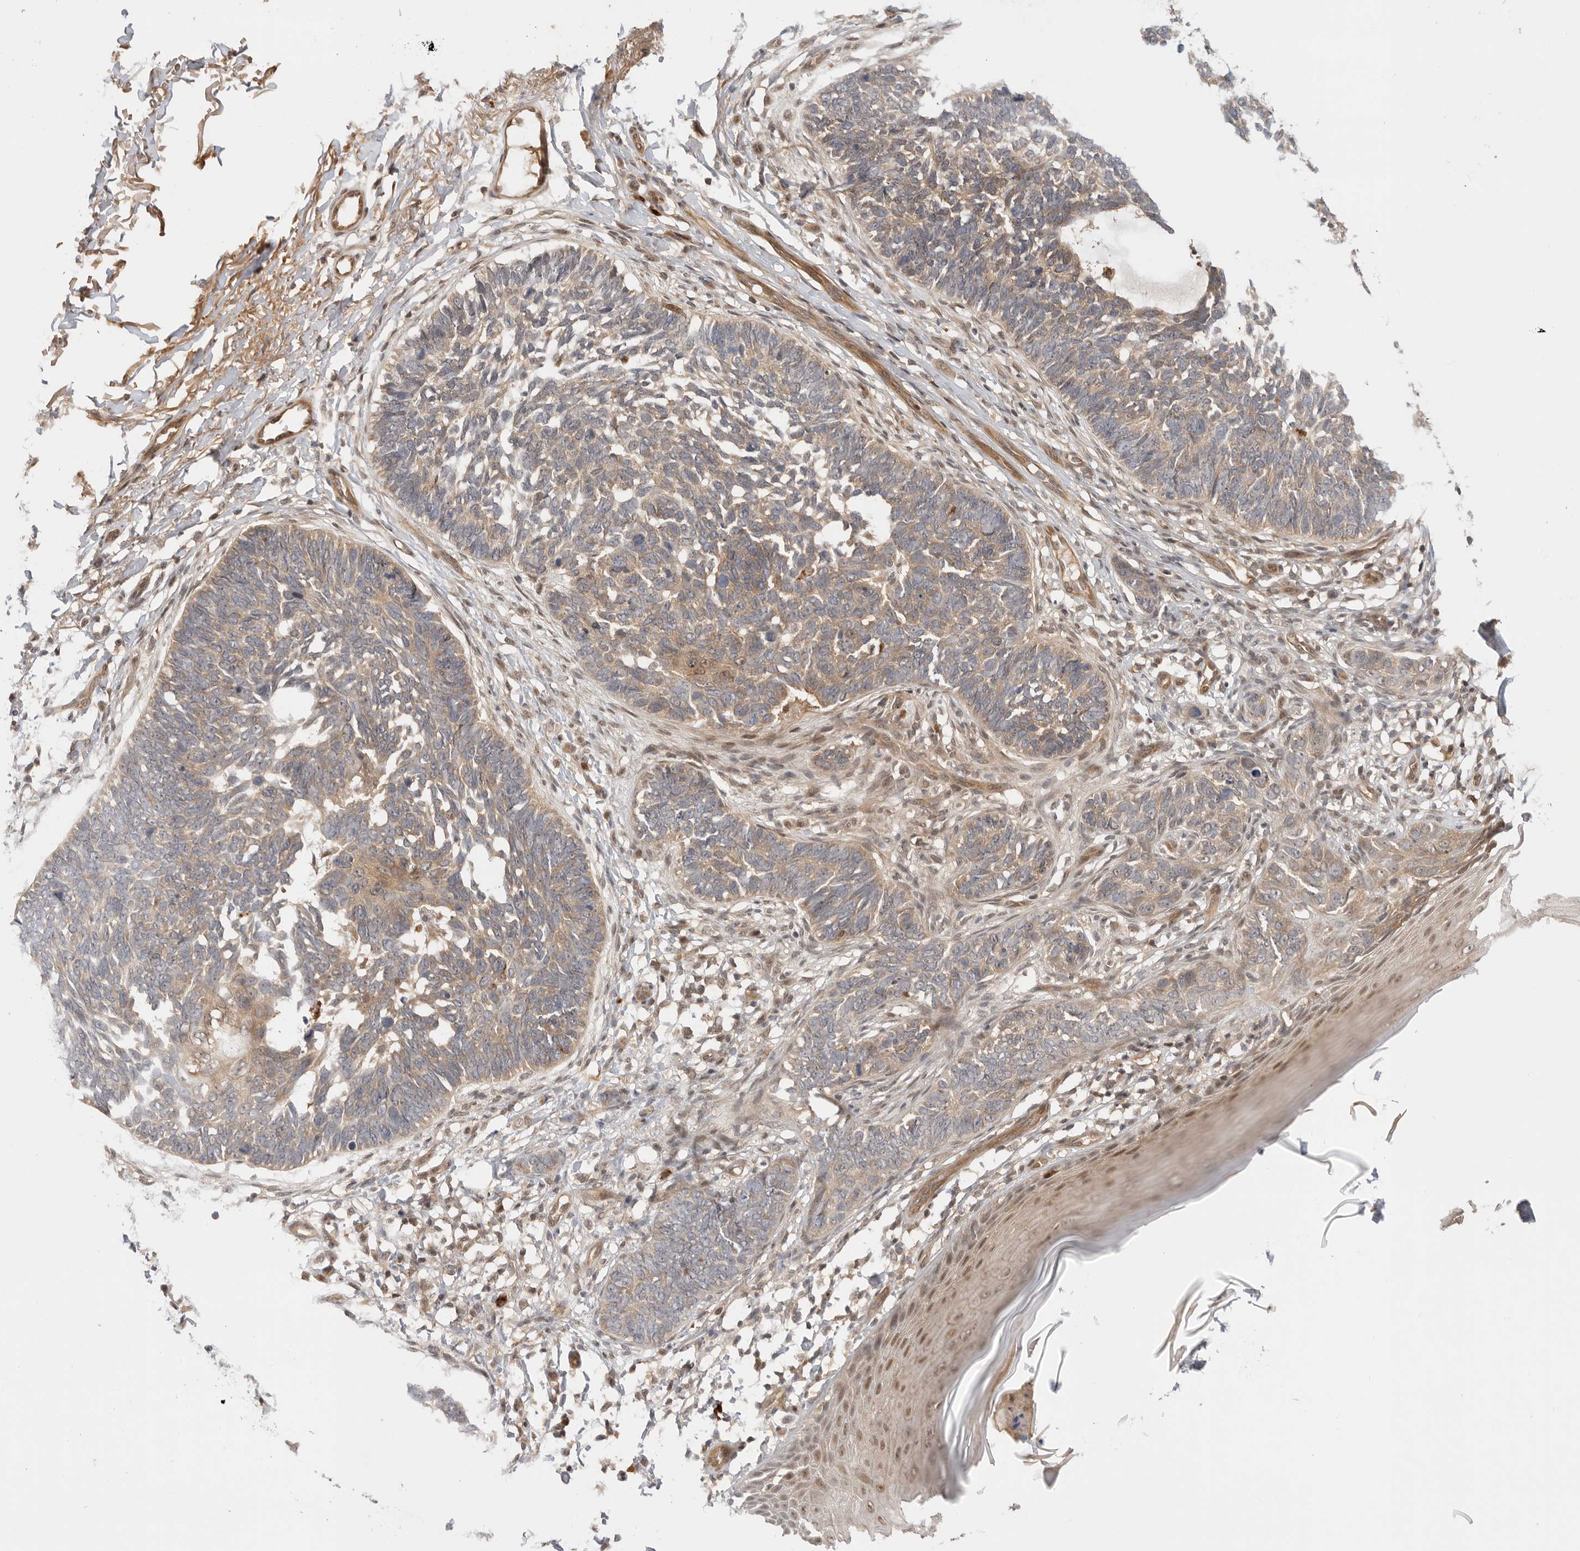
{"staining": {"intensity": "weak", "quantity": "25%-75%", "location": "cytoplasmic/membranous"}, "tissue": "skin cancer", "cell_type": "Tumor cells", "image_type": "cancer", "snomed": [{"axis": "morphology", "description": "Normal tissue, NOS"}, {"axis": "morphology", "description": "Basal cell carcinoma"}, {"axis": "topography", "description": "Skin"}], "caption": "Protein staining of skin cancer (basal cell carcinoma) tissue exhibits weak cytoplasmic/membranous positivity in about 25%-75% of tumor cells.", "gene": "DCAF8", "patient": {"sex": "male", "age": 77}}